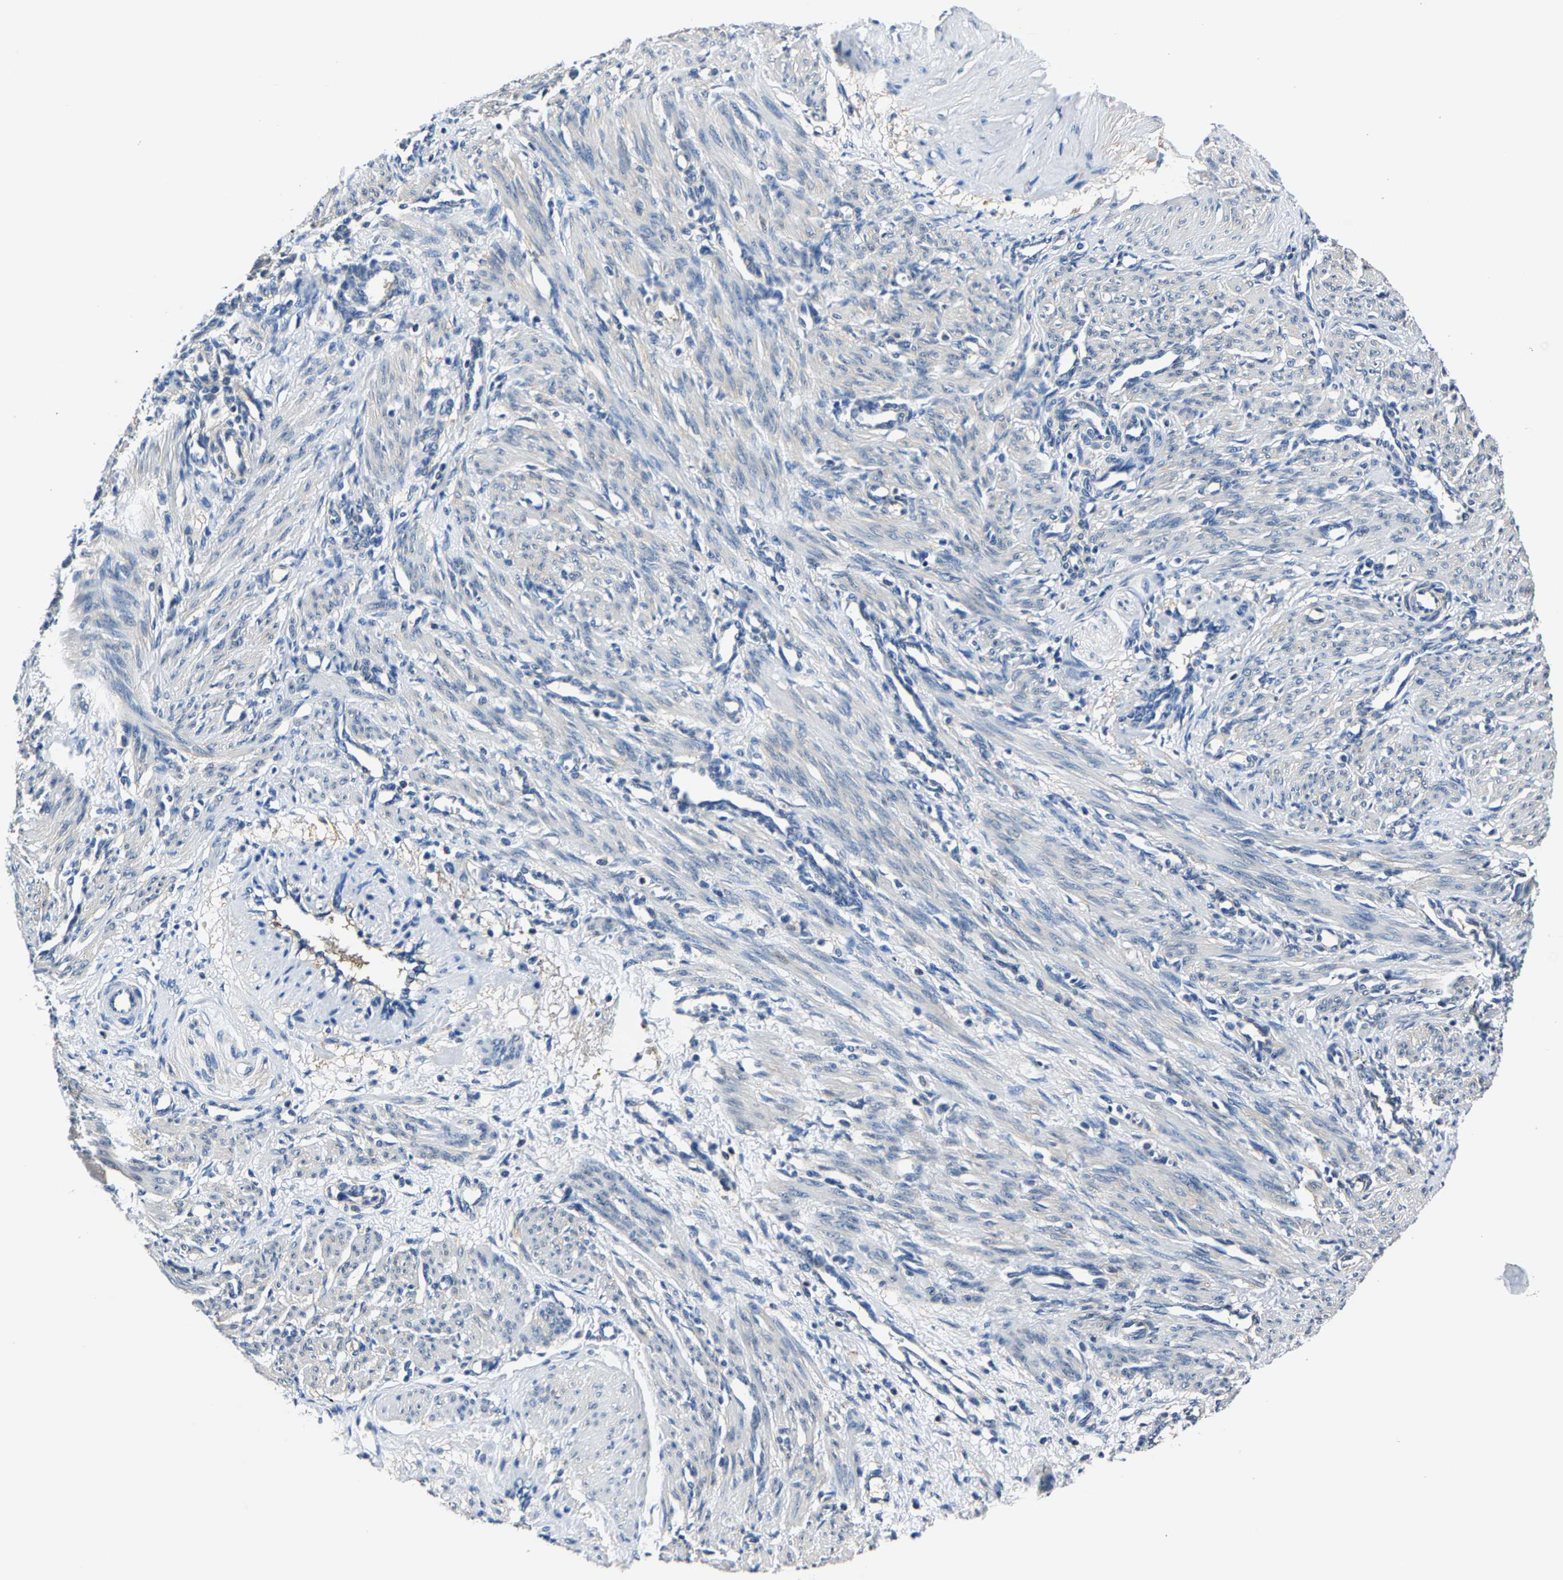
{"staining": {"intensity": "negative", "quantity": "none", "location": "none"}, "tissue": "smooth muscle", "cell_type": "Smooth muscle cells", "image_type": "normal", "snomed": [{"axis": "morphology", "description": "Normal tissue, NOS"}, {"axis": "topography", "description": "Endometrium"}], "caption": "Smooth muscle cells are negative for protein expression in normal human smooth muscle.", "gene": "ALDOB", "patient": {"sex": "female", "age": 33}}